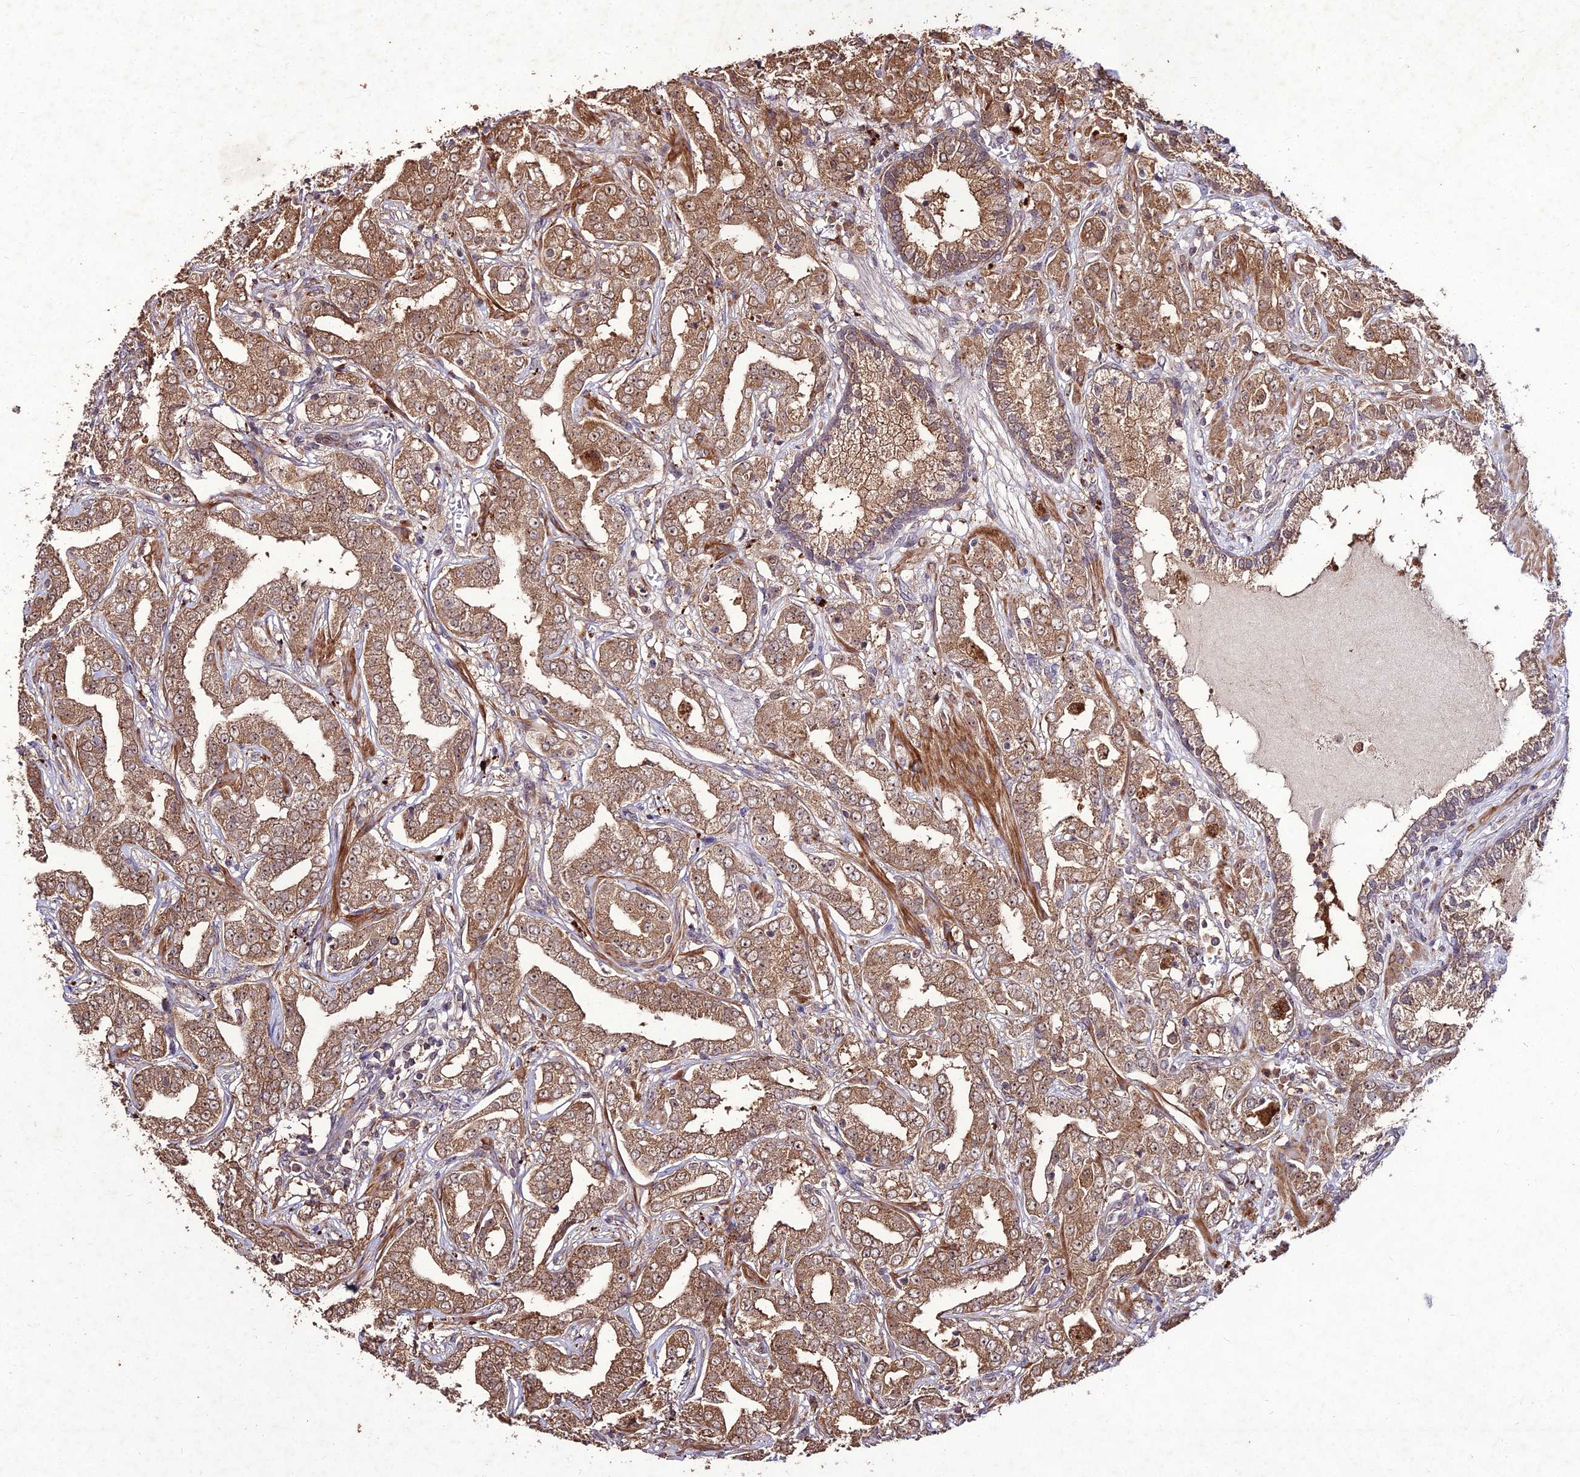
{"staining": {"intensity": "moderate", "quantity": ">75%", "location": "cytoplasmic/membranous"}, "tissue": "prostate cancer", "cell_type": "Tumor cells", "image_type": "cancer", "snomed": [{"axis": "morphology", "description": "Adenocarcinoma, High grade"}, {"axis": "topography", "description": "Prostate"}], "caption": "The histopathology image shows immunohistochemical staining of prostate high-grade adenocarcinoma. There is moderate cytoplasmic/membranous expression is identified in about >75% of tumor cells. (DAB (3,3'-diaminobenzidine) = brown stain, brightfield microscopy at high magnification).", "gene": "ZNF766", "patient": {"sex": "male", "age": 63}}